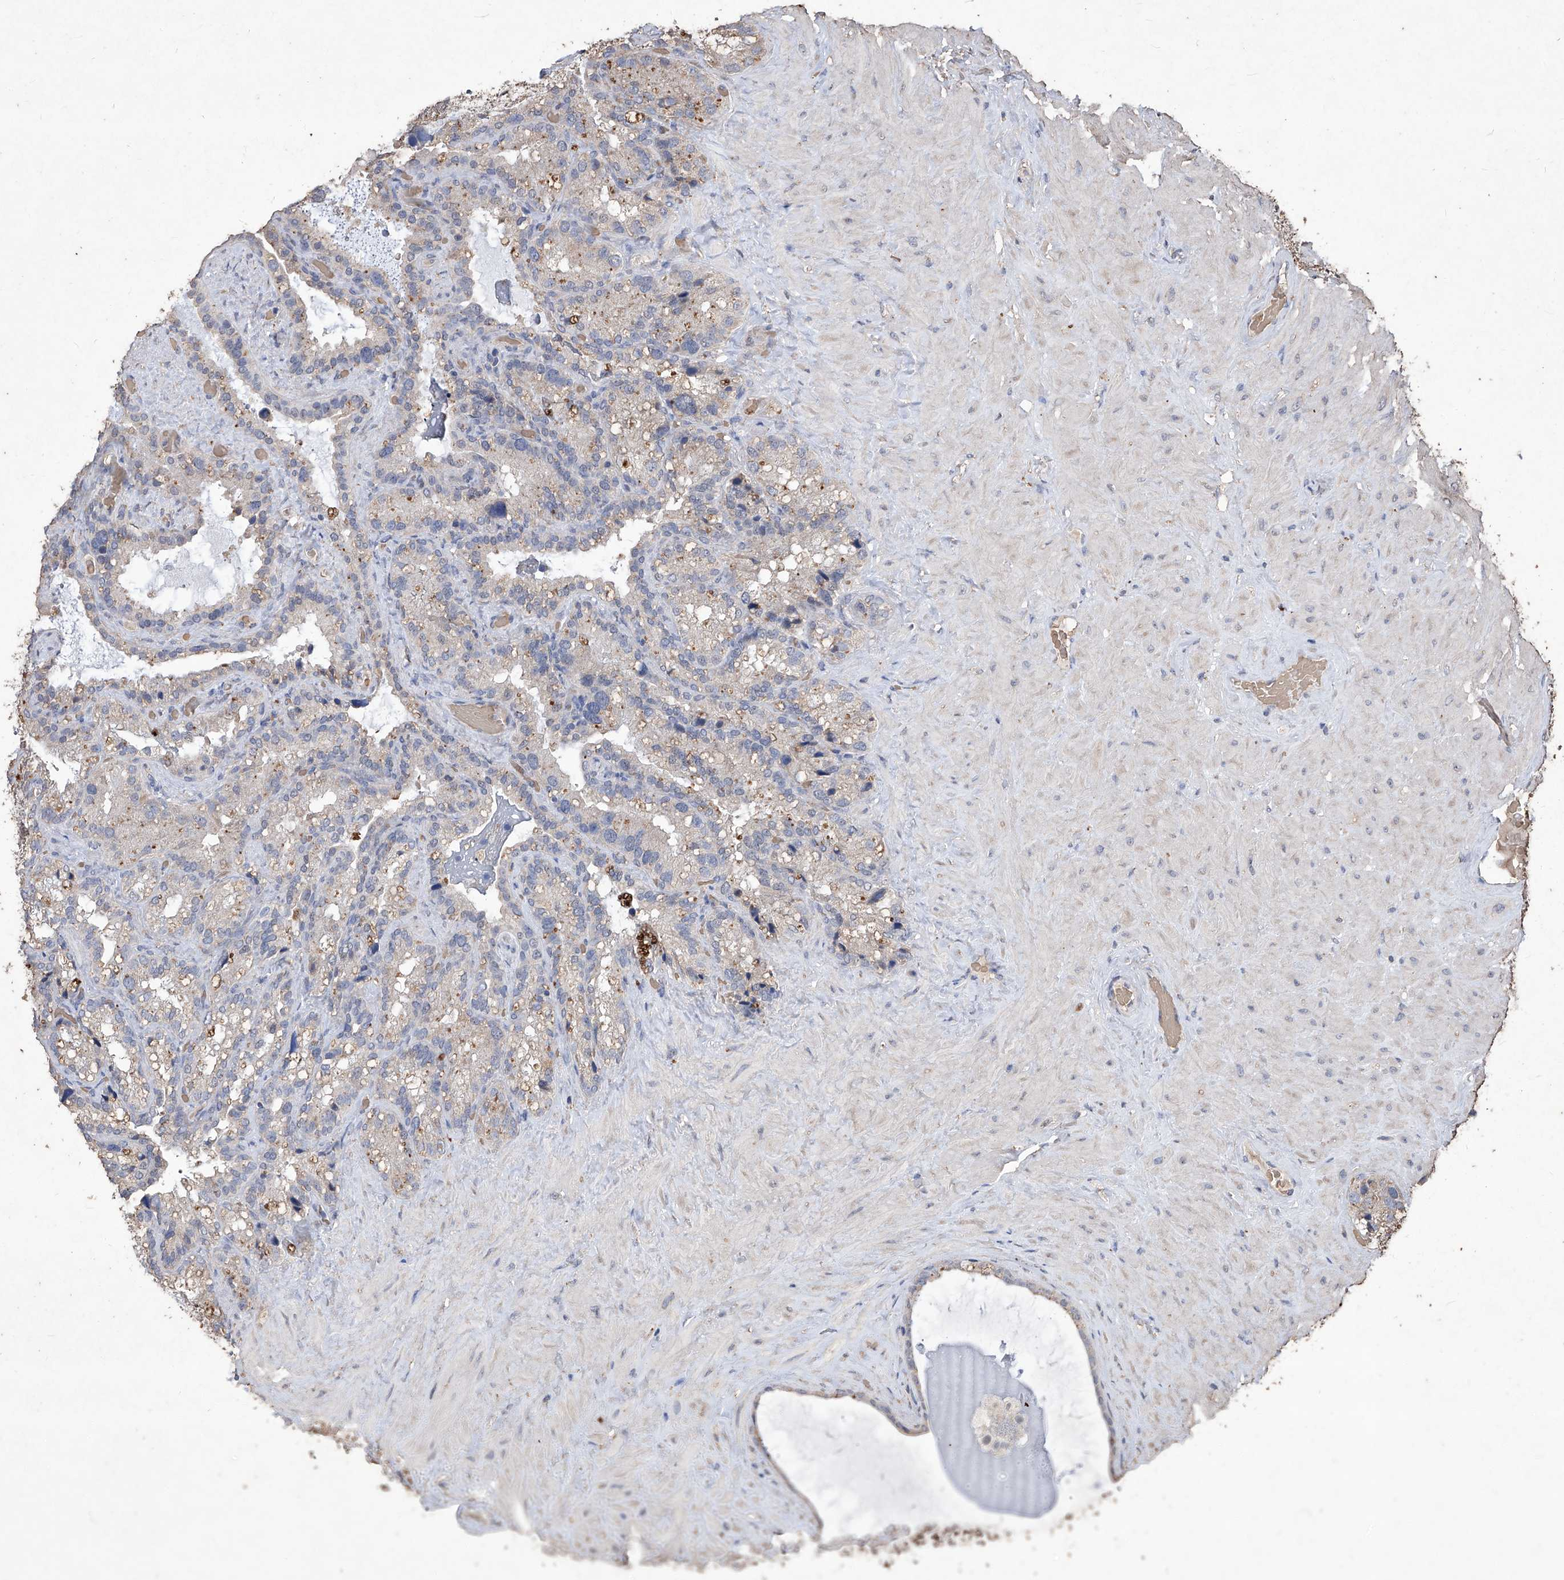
{"staining": {"intensity": "weak", "quantity": "<25%", "location": "cytoplasmic/membranous"}, "tissue": "seminal vesicle", "cell_type": "Glandular cells", "image_type": "normal", "snomed": [{"axis": "morphology", "description": "Normal tissue, NOS"}, {"axis": "topography", "description": "Prostate"}, {"axis": "topography", "description": "Seminal veicle"}], "caption": "IHC of benign seminal vesicle reveals no expression in glandular cells.", "gene": "EML1", "patient": {"sex": "male", "age": 68}}